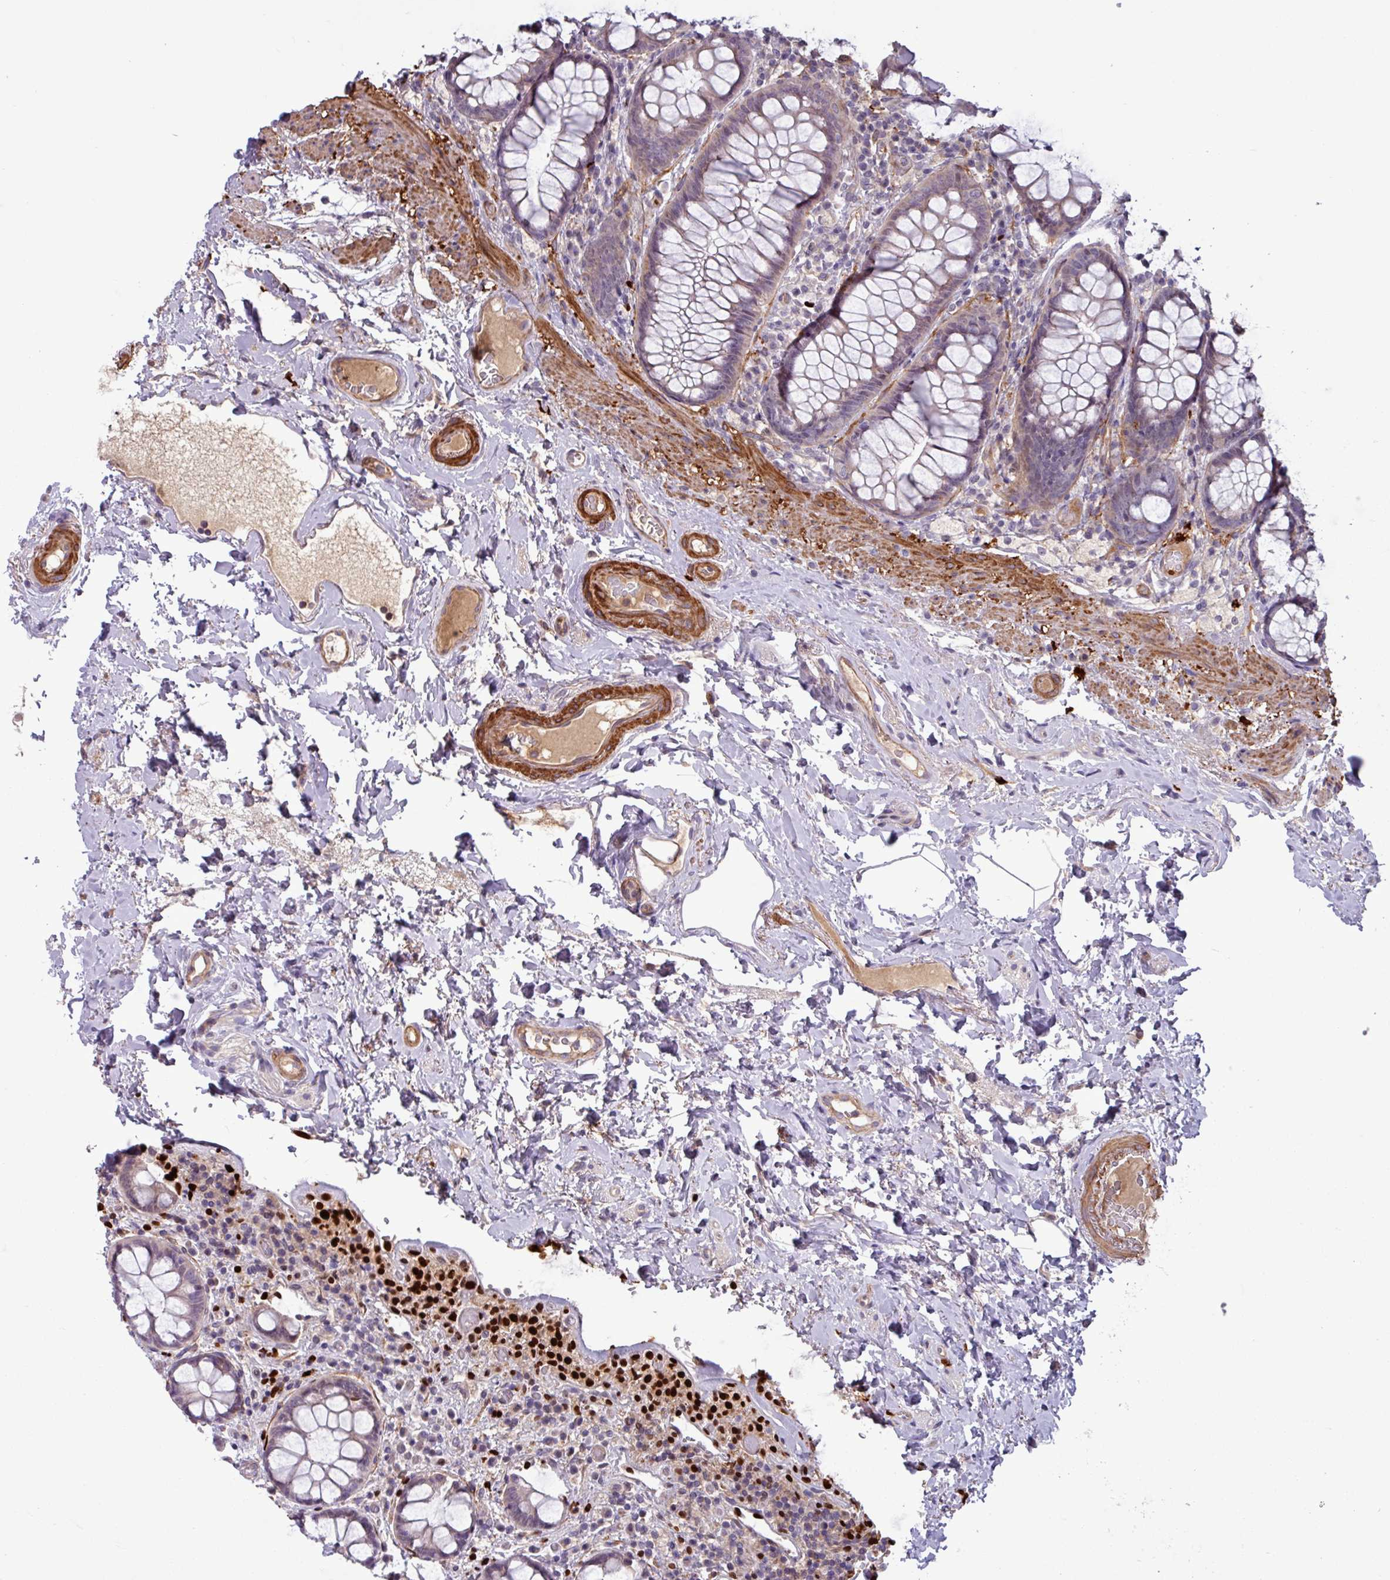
{"staining": {"intensity": "moderate", "quantity": "<25%", "location": "cytoplasmic/membranous"}, "tissue": "rectum", "cell_type": "Glandular cells", "image_type": "normal", "snomed": [{"axis": "morphology", "description": "Normal tissue, NOS"}, {"axis": "topography", "description": "Rectum"}], "caption": "The immunohistochemical stain shows moderate cytoplasmic/membranous expression in glandular cells of unremarkable rectum.", "gene": "PCED1A", "patient": {"sex": "male", "age": 83}}